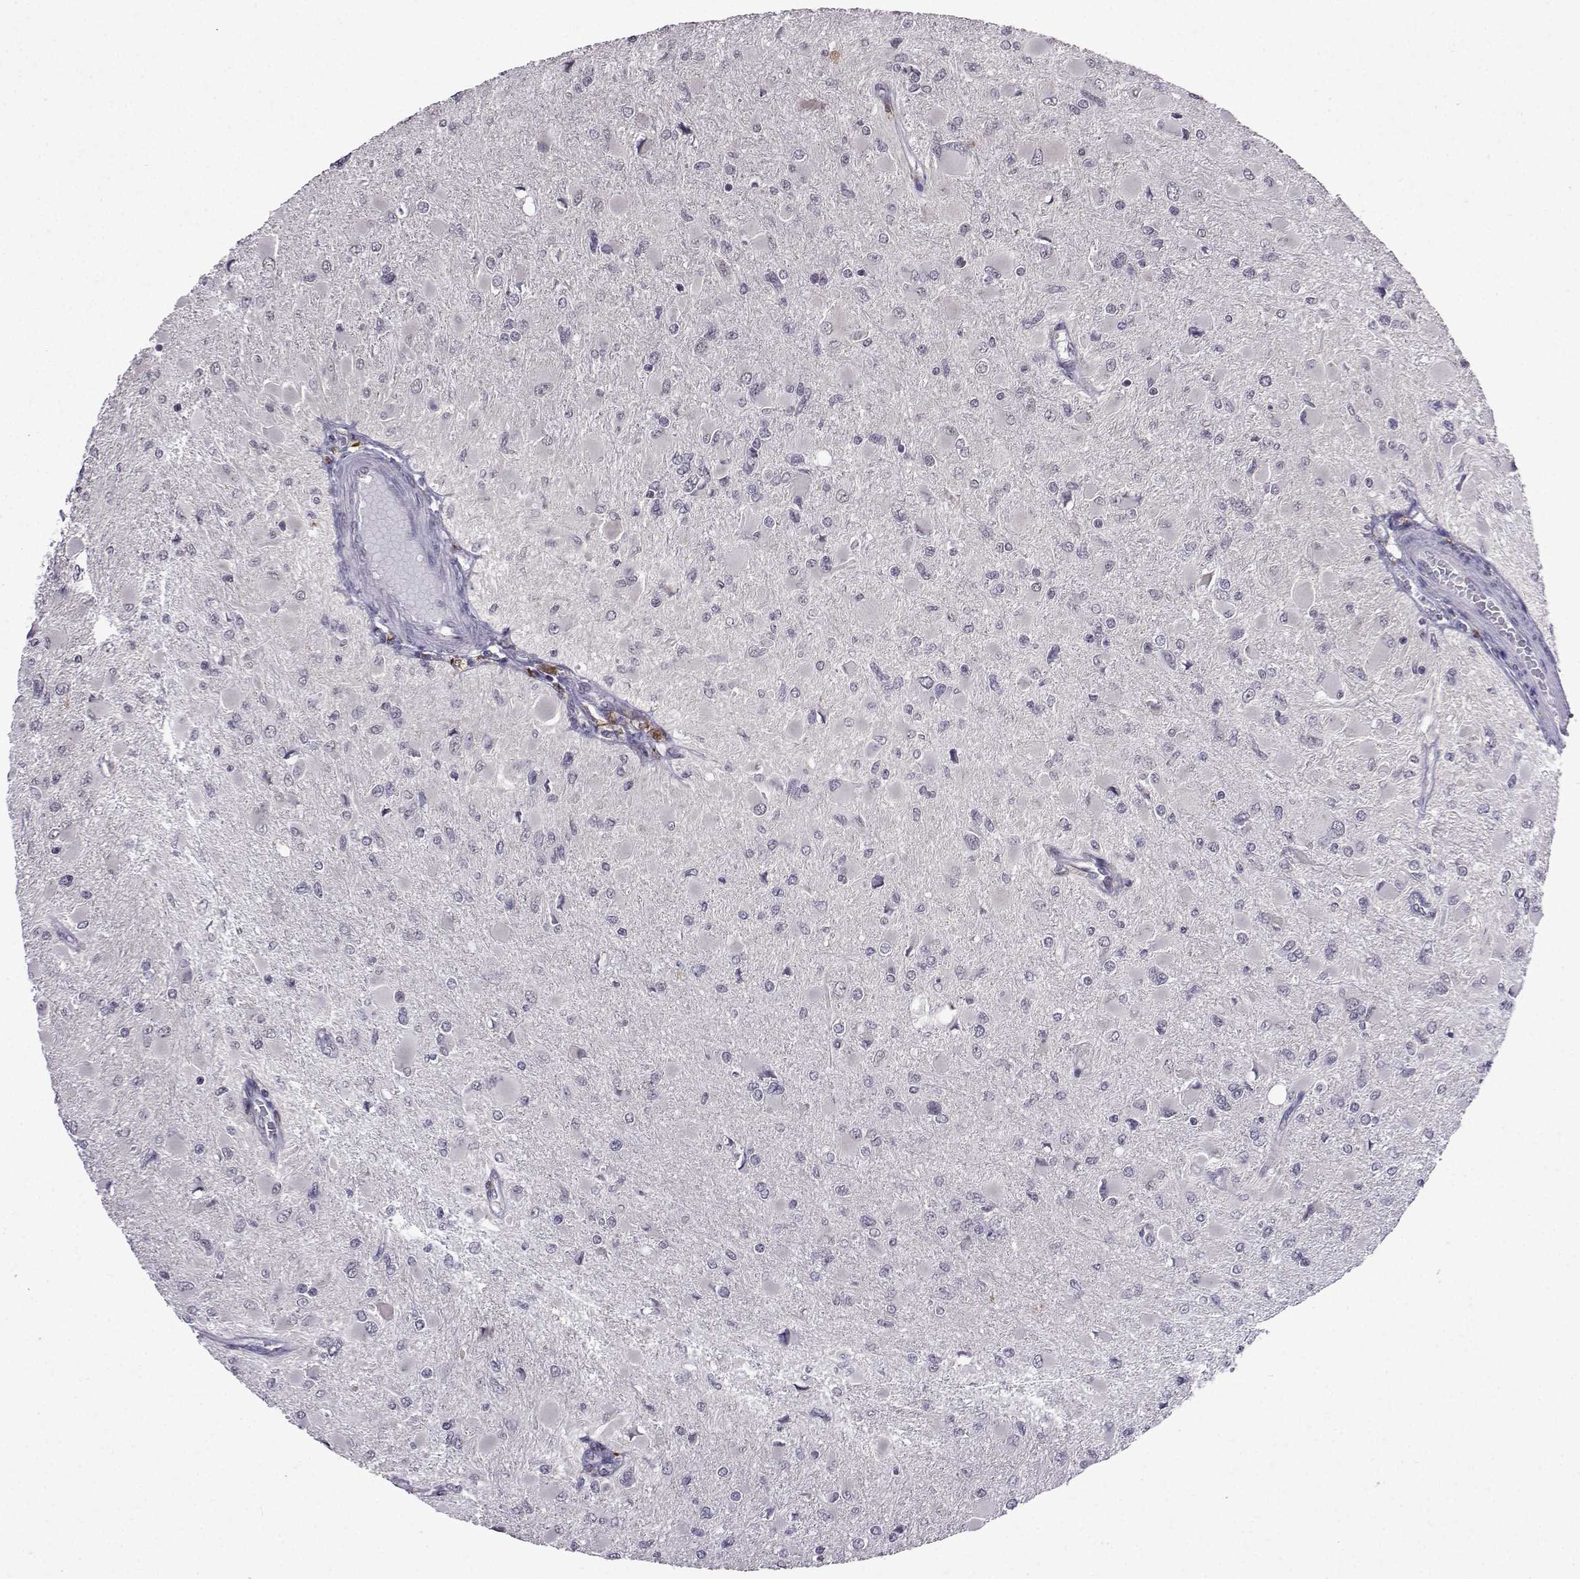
{"staining": {"intensity": "negative", "quantity": "none", "location": "none"}, "tissue": "glioma", "cell_type": "Tumor cells", "image_type": "cancer", "snomed": [{"axis": "morphology", "description": "Glioma, malignant, High grade"}, {"axis": "topography", "description": "Cerebral cortex"}], "caption": "Immunohistochemistry (IHC) histopathology image of neoplastic tissue: human malignant high-grade glioma stained with DAB (3,3'-diaminobenzidine) demonstrates no significant protein positivity in tumor cells.", "gene": "CCL28", "patient": {"sex": "female", "age": 36}}